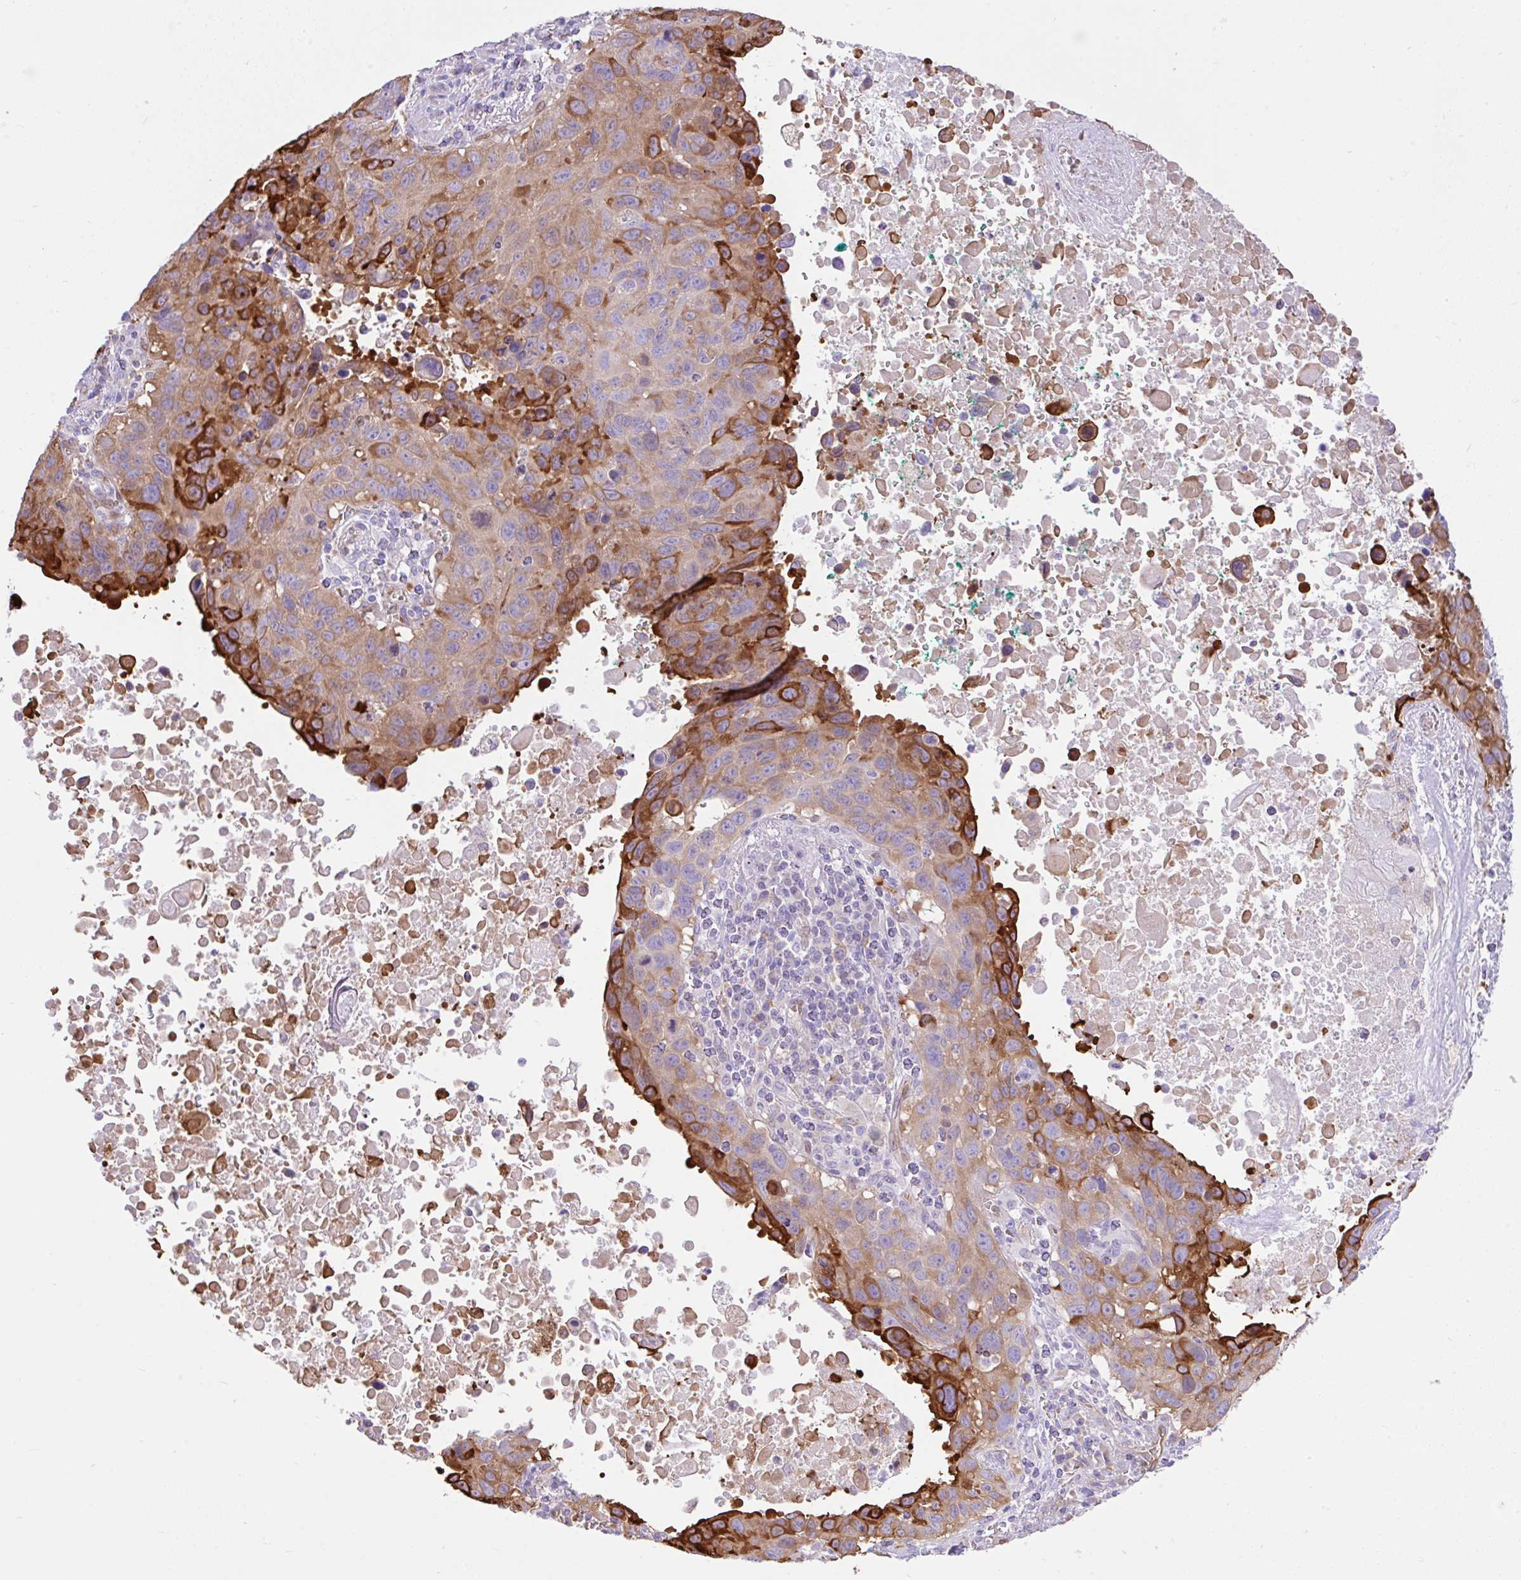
{"staining": {"intensity": "strong", "quantity": "25%-75%", "location": "cytoplasmic/membranous"}, "tissue": "lung cancer", "cell_type": "Tumor cells", "image_type": "cancer", "snomed": [{"axis": "morphology", "description": "Squamous cell carcinoma, NOS"}, {"axis": "topography", "description": "Lung"}], "caption": "DAB immunohistochemical staining of lung squamous cell carcinoma displays strong cytoplasmic/membranous protein staining in approximately 25%-75% of tumor cells.", "gene": "EEF1A2", "patient": {"sex": "male", "age": 66}}